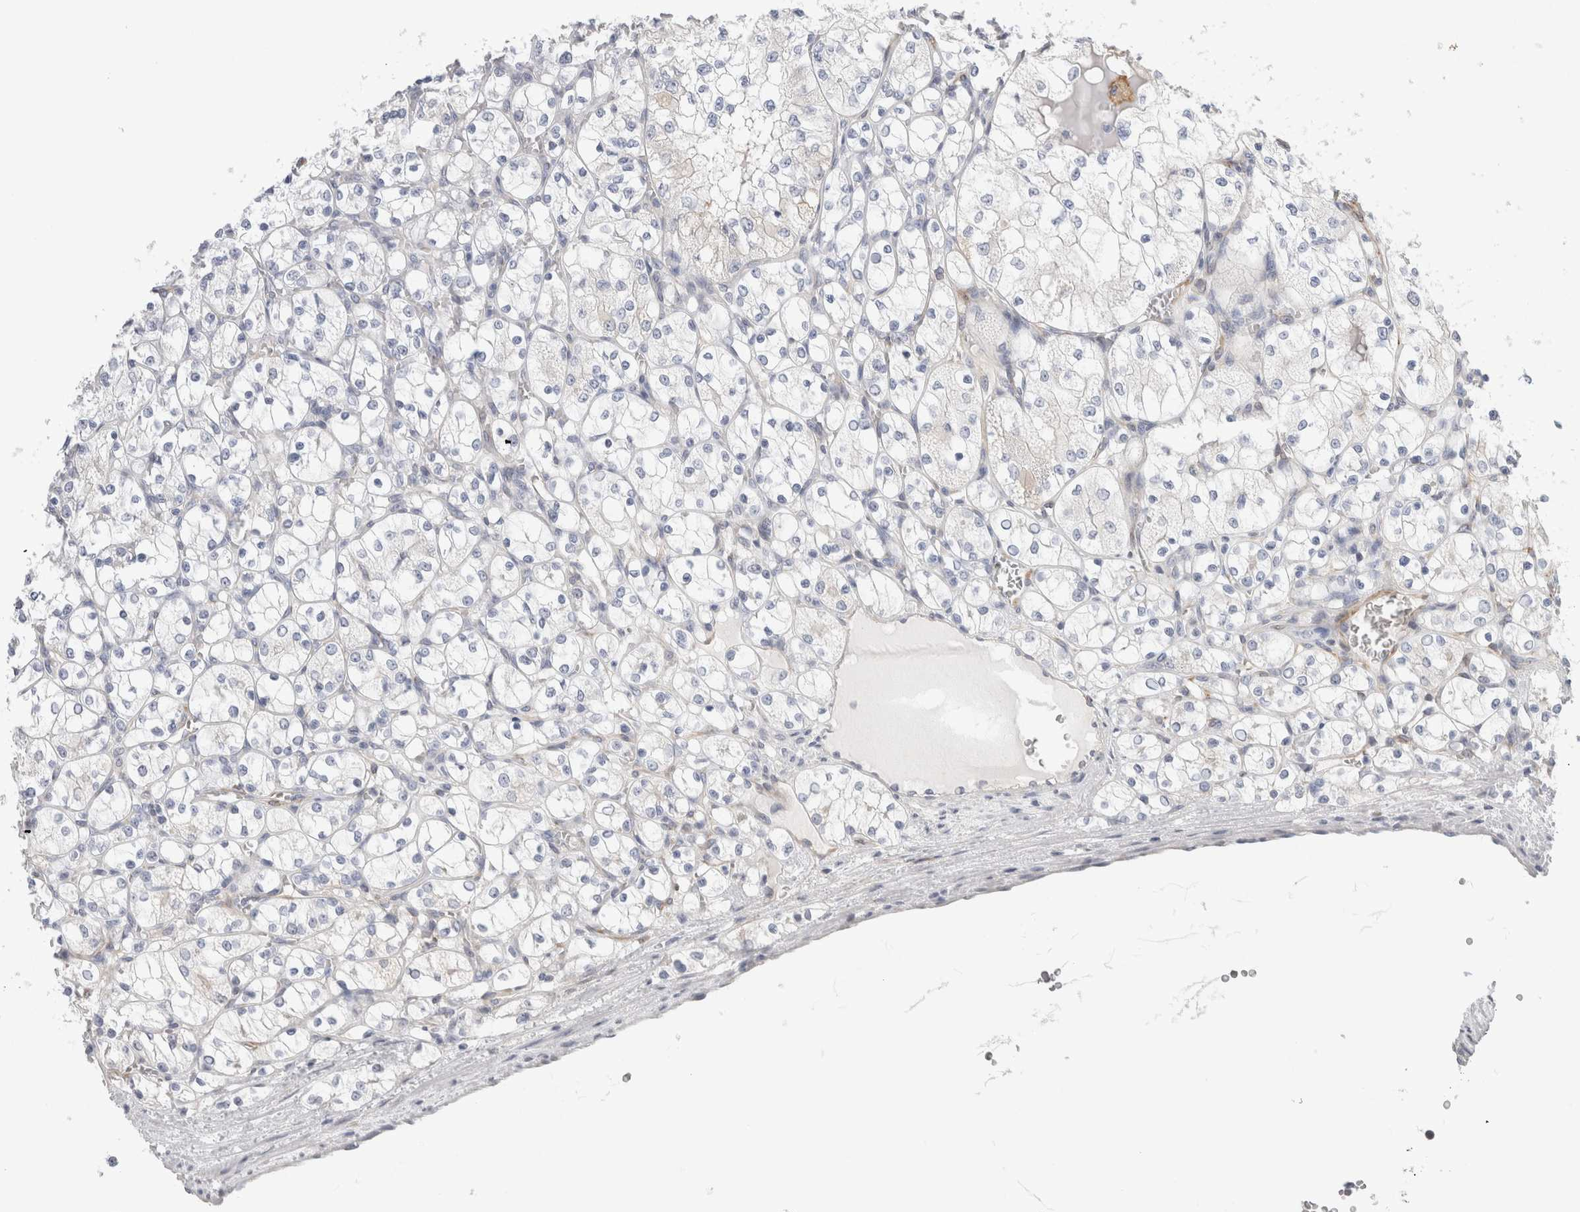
{"staining": {"intensity": "negative", "quantity": "none", "location": "none"}, "tissue": "renal cancer", "cell_type": "Tumor cells", "image_type": "cancer", "snomed": [{"axis": "morphology", "description": "Adenocarcinoma, NOS"}, {"axis": "topography", "description": "Kidney"}], "caption": "High magnification brightfield microscopy of renal adenocarcinoma stained with DAB (3,3'-diaminobenzidine) (brown) and counterstained with hematoxylin (blue): tumor cells show no significant positivity. (IHC, brightfield microscopy, high magnification).", "gene": "SYTL5", "patient": {"sex": "female", "age": 69}}